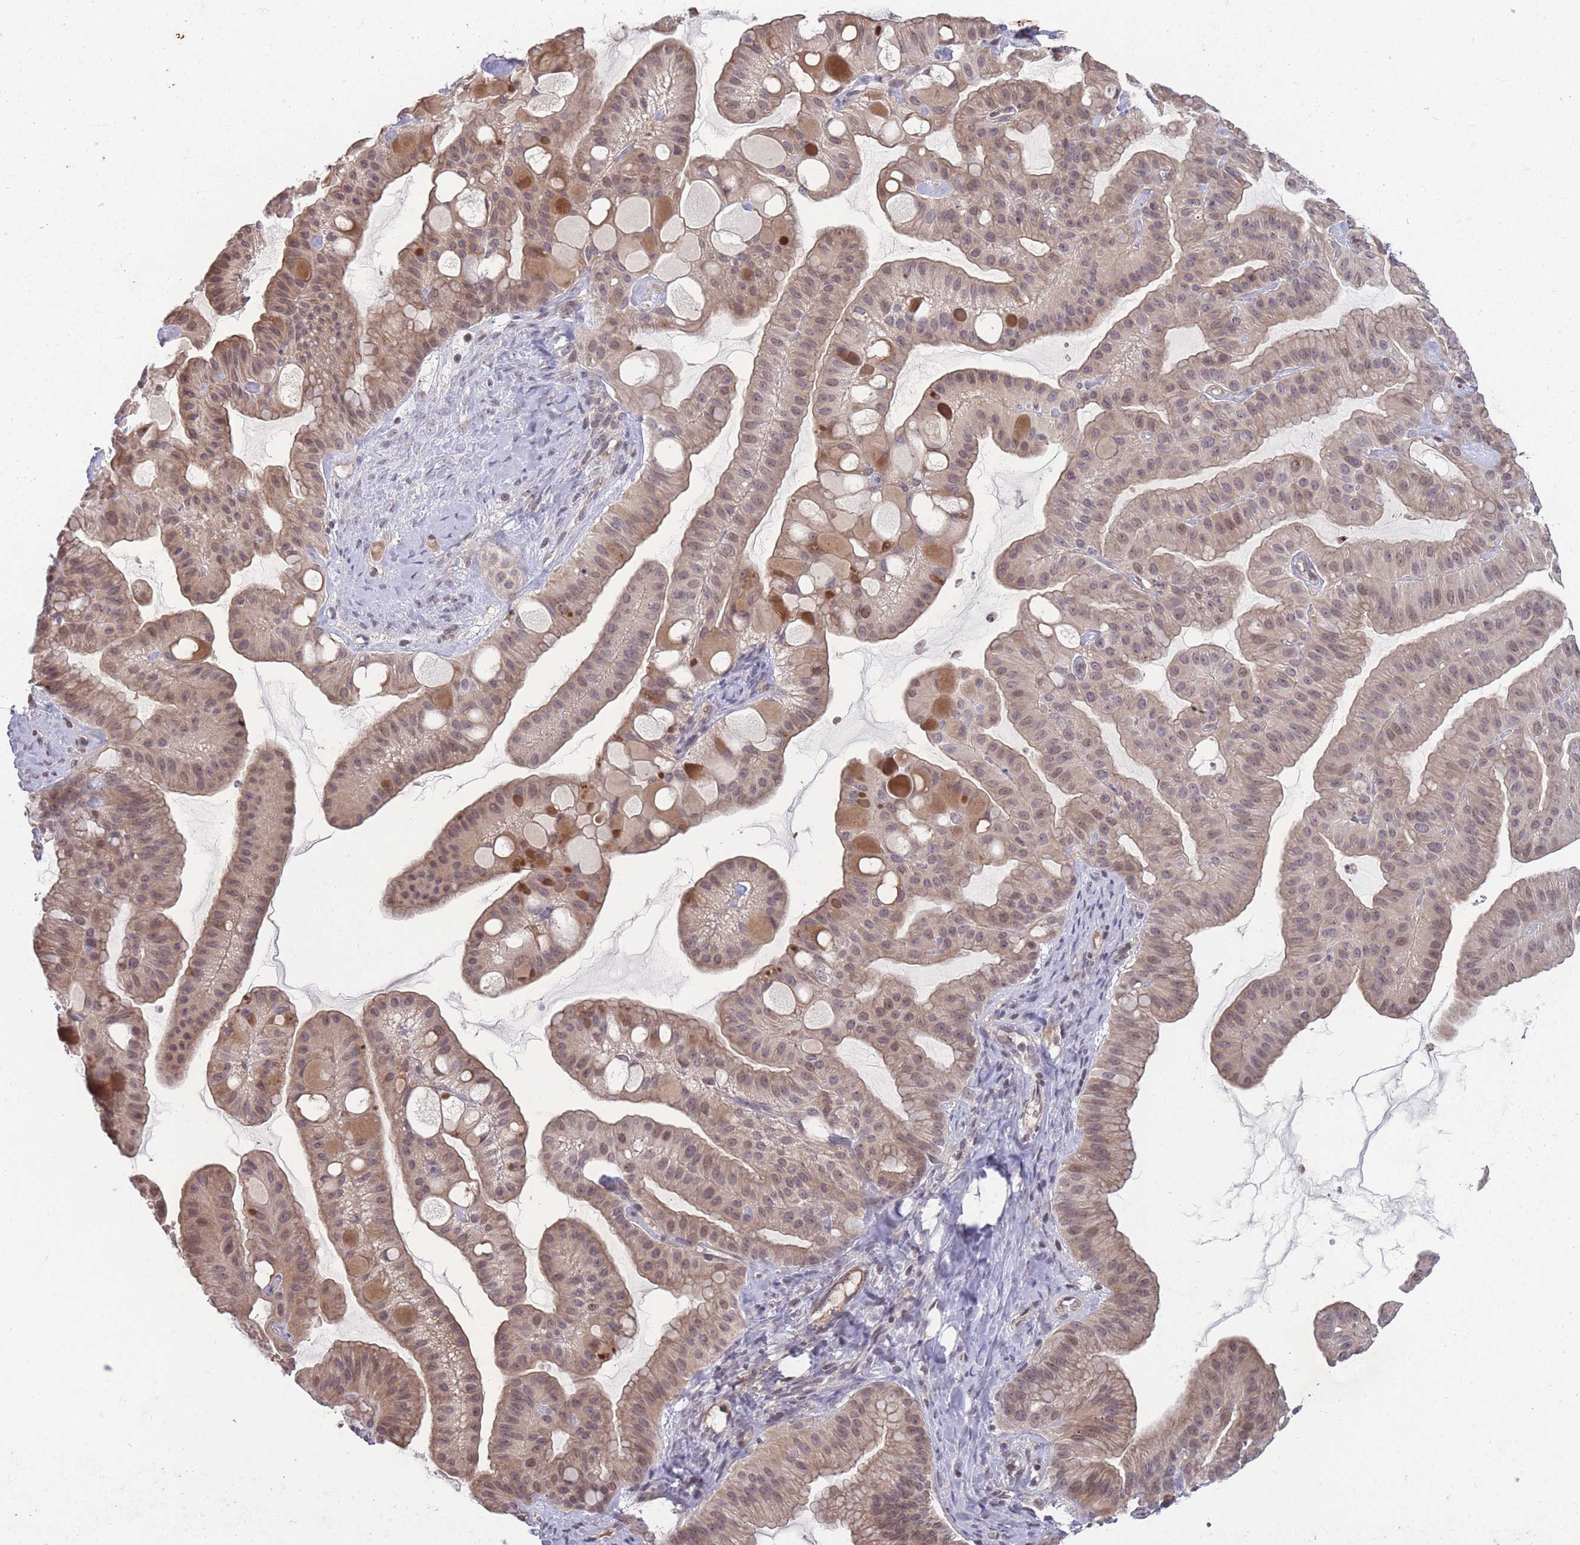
{"staining": {"intensity": "weak", "quantity": "25%-75%", "location": "cytoplasmic/membranous,nuclear"}, "tissue": "ovarian cancer", "cell_type": "Tumor cells", "image_type": "cancer", "snomed": [{"axis": "morphology", "description": "Cystadenocarcinoma, mucinous, NOS"}, {"axis": "topography", "description": "Ovary"}], "caption": "Protein staining shows weak cytoplasmic/membranous and nuclear positivity in about 25%-75% of tumor cells in ovarian cancer.", "gene": "GGT5", "patient": {"sex": "female", "age": 61}}